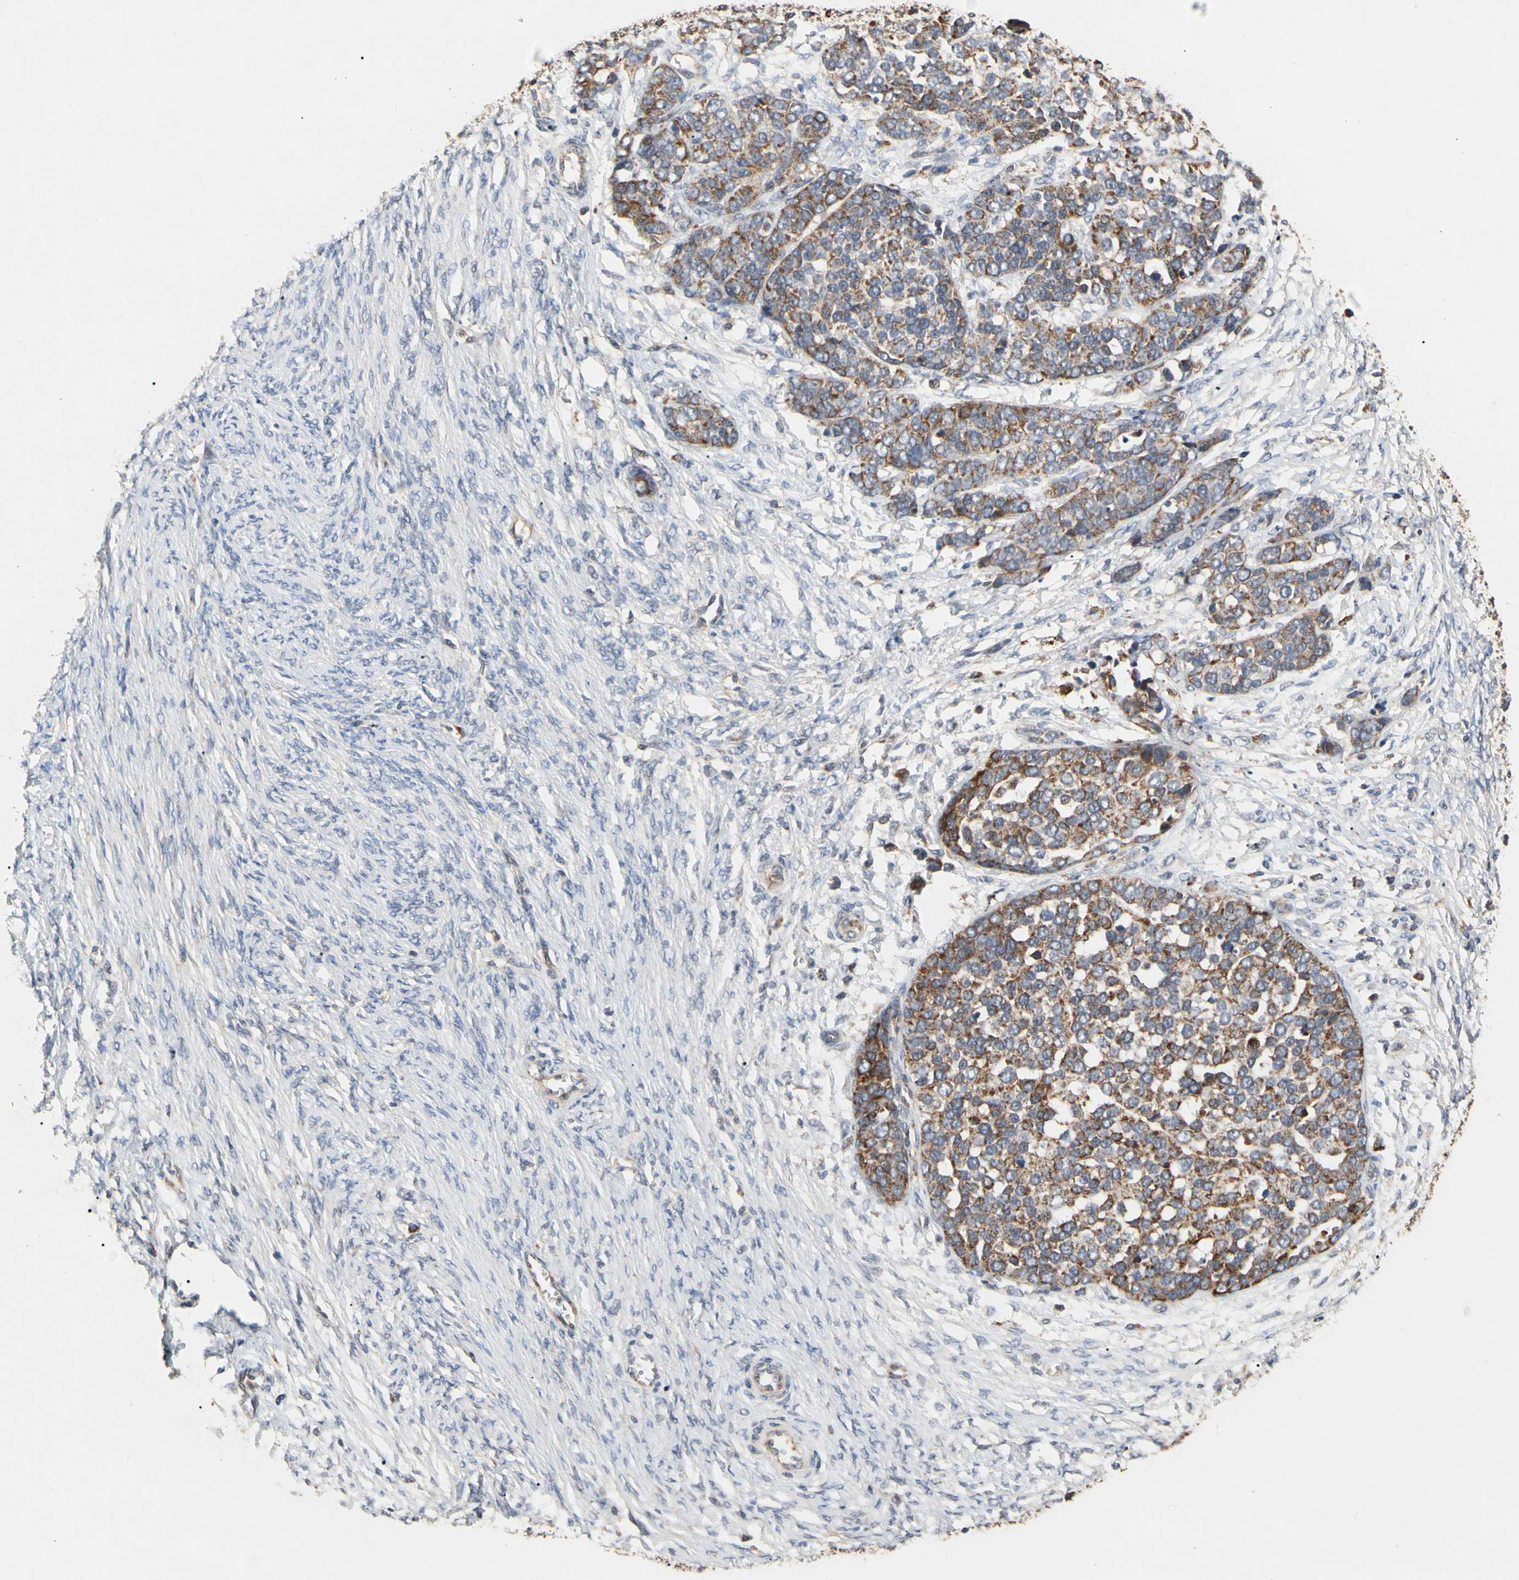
{"staining": {"intensity": "strong", "quantity": ">75%", "location": "cytoplasmic/membranous"}, "tissue": "ovarian cancer", "cell_type": "Tumor cells", "image_type": "cancer", "snomed": [{"axis": "morphology", "description": "Cystadenocarcinoma, serous, NOS"}, {"axis": "topography", "description": "Ovary"}], "caption": "Ovarian cancer (serous cystadenocarcinoma) stained for a protein displays strong cytoplasmic/membranous positivity in tumor cells. Nuclei are stained in blue.", "gene": "GPD2", "patient": {"sex": "female", "age": 44}}